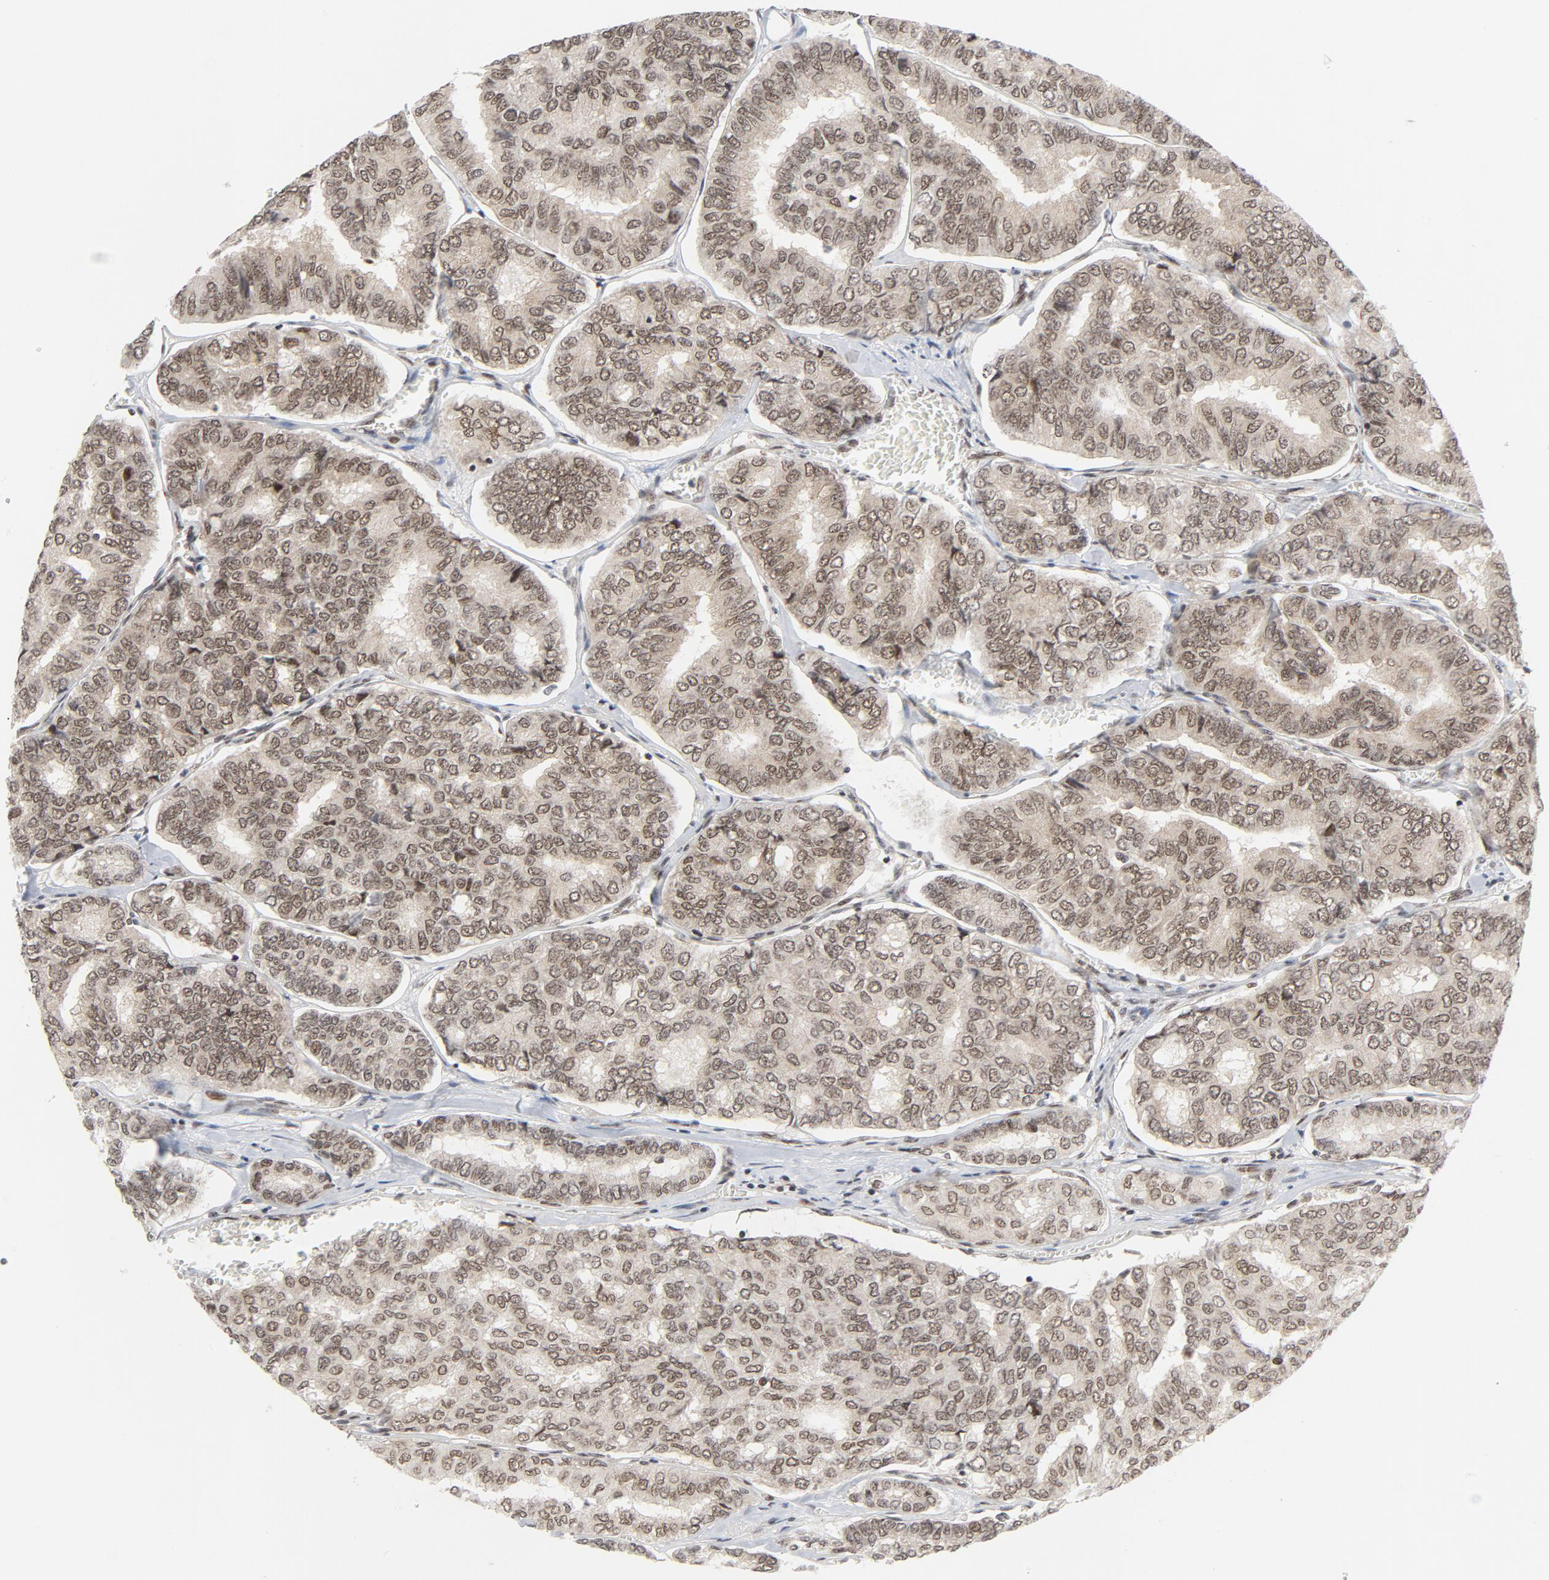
{"staining": {"intensity": "moderate", "quantity": ">75%", "location": "nuclear"}, "tissue": "thyroid cancer", "cell_type": "Tumor cells", "image_type": "cancer", "snomed": [{"axis": "morphology", "description": "Papillary adenocarcinoma, NOS"}, {"axis": "topography", "description": "Thyroid gland"}], "caption": "A histopathology image of human thyroid cancer stained for a protein exhibits moderate nuclear brown staining in tumor cells. (Brightfield microscopy of DAB IHC at high magnification).", "gene": "ERCC1", "patient": {"sex": "female", "age": 35}}